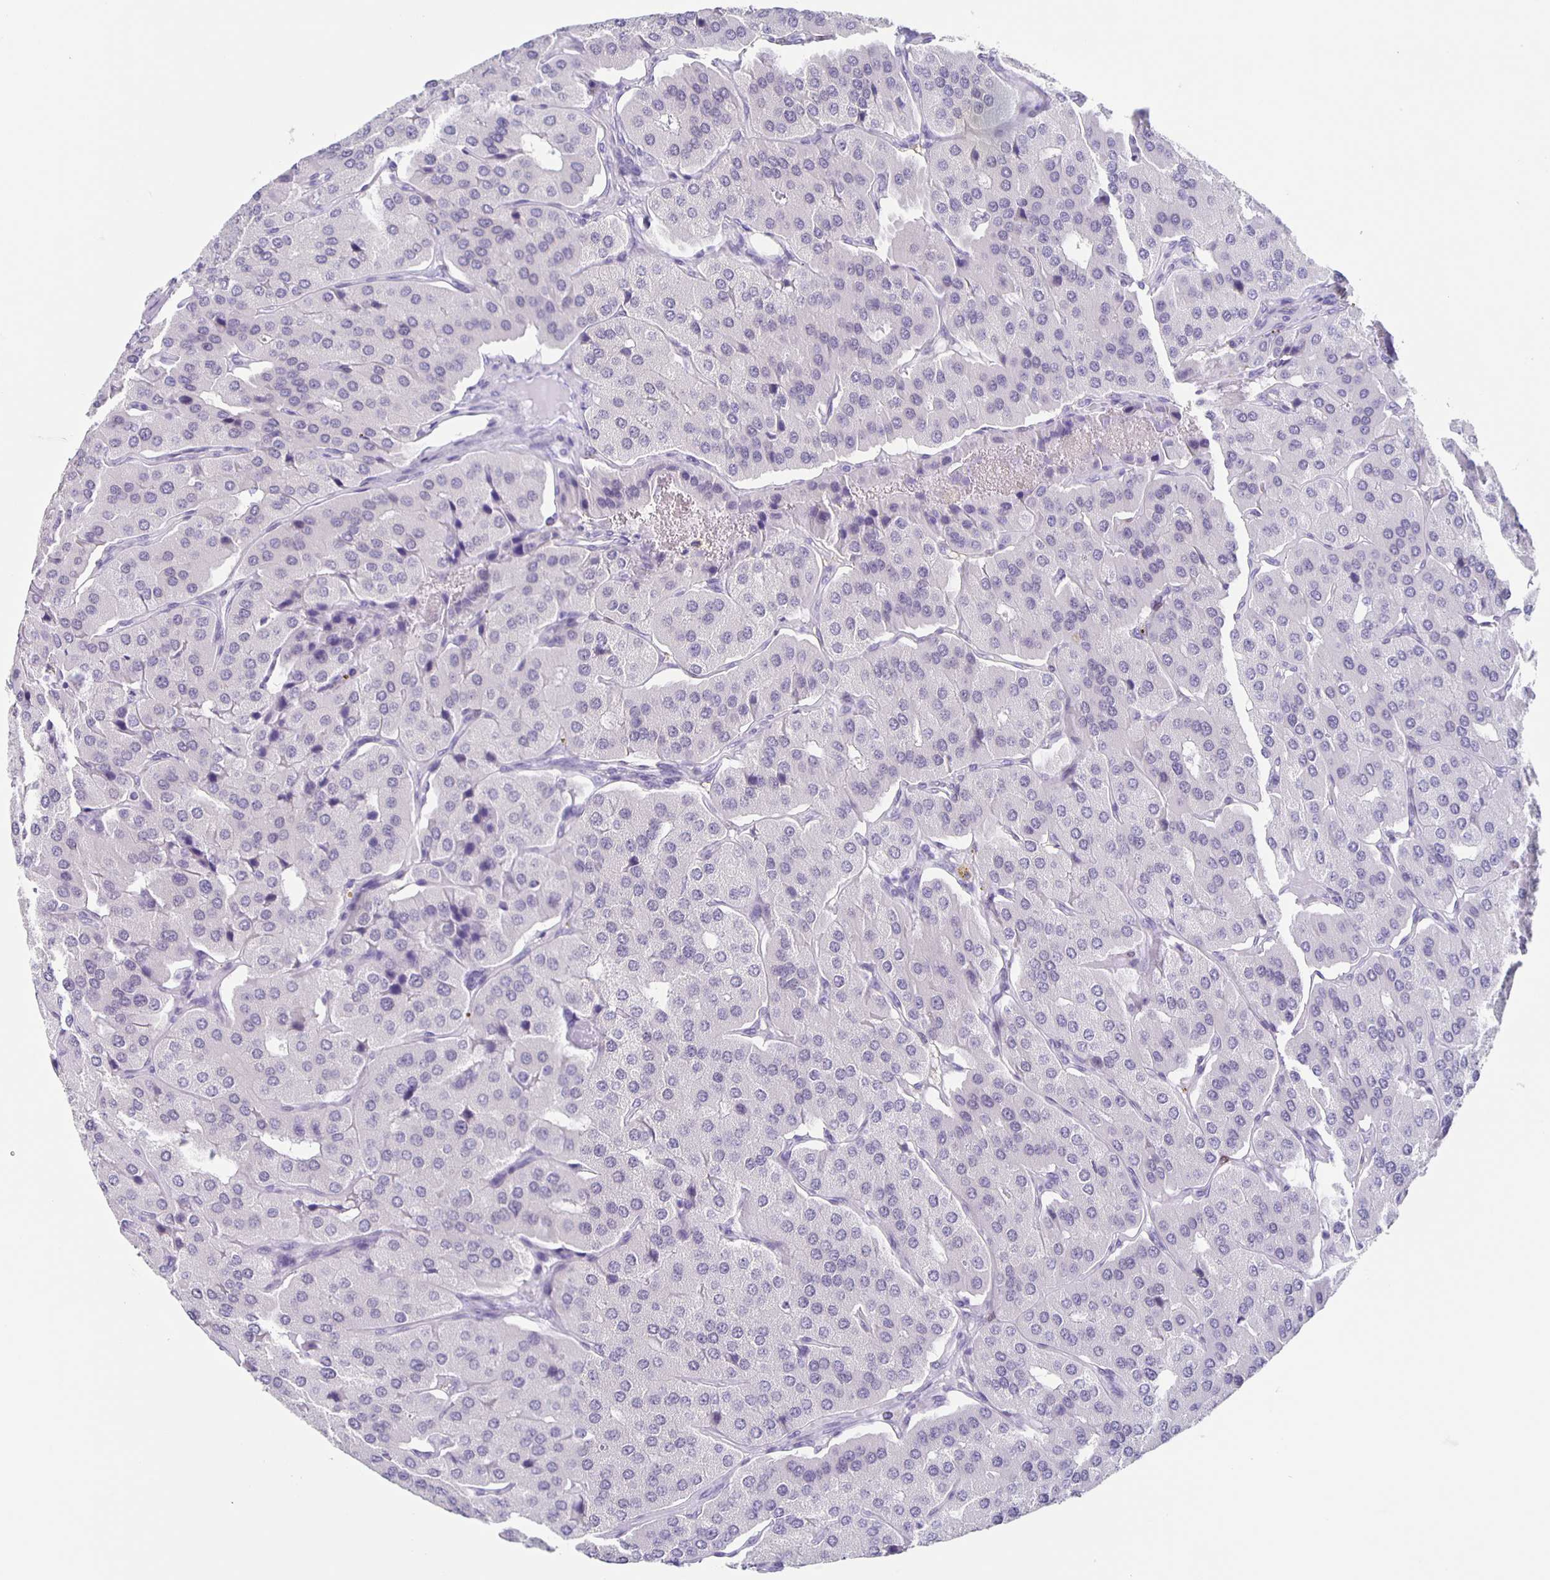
{"staining": {"intensity": "negative", "quantity": "none", "location": "none"}, "tissue": "parathyroid gland", "cell_type": "Glandular cells", "image_type": "normal", "snomed": [{"axis": "morphology", "description": "Normal tissue, NOS"}, {"axis": "morphology", "description": "Adenoma, NOS"}, {"axis": "topography", "description": "Parathyroid gland"}], "caption": "This is an immunohistochemistry histopathology image of normal human parathyroid gland. There is no expression in glandular cells.", "gene": "TPPP", "patient": {"sex": "female", "age": 86}}